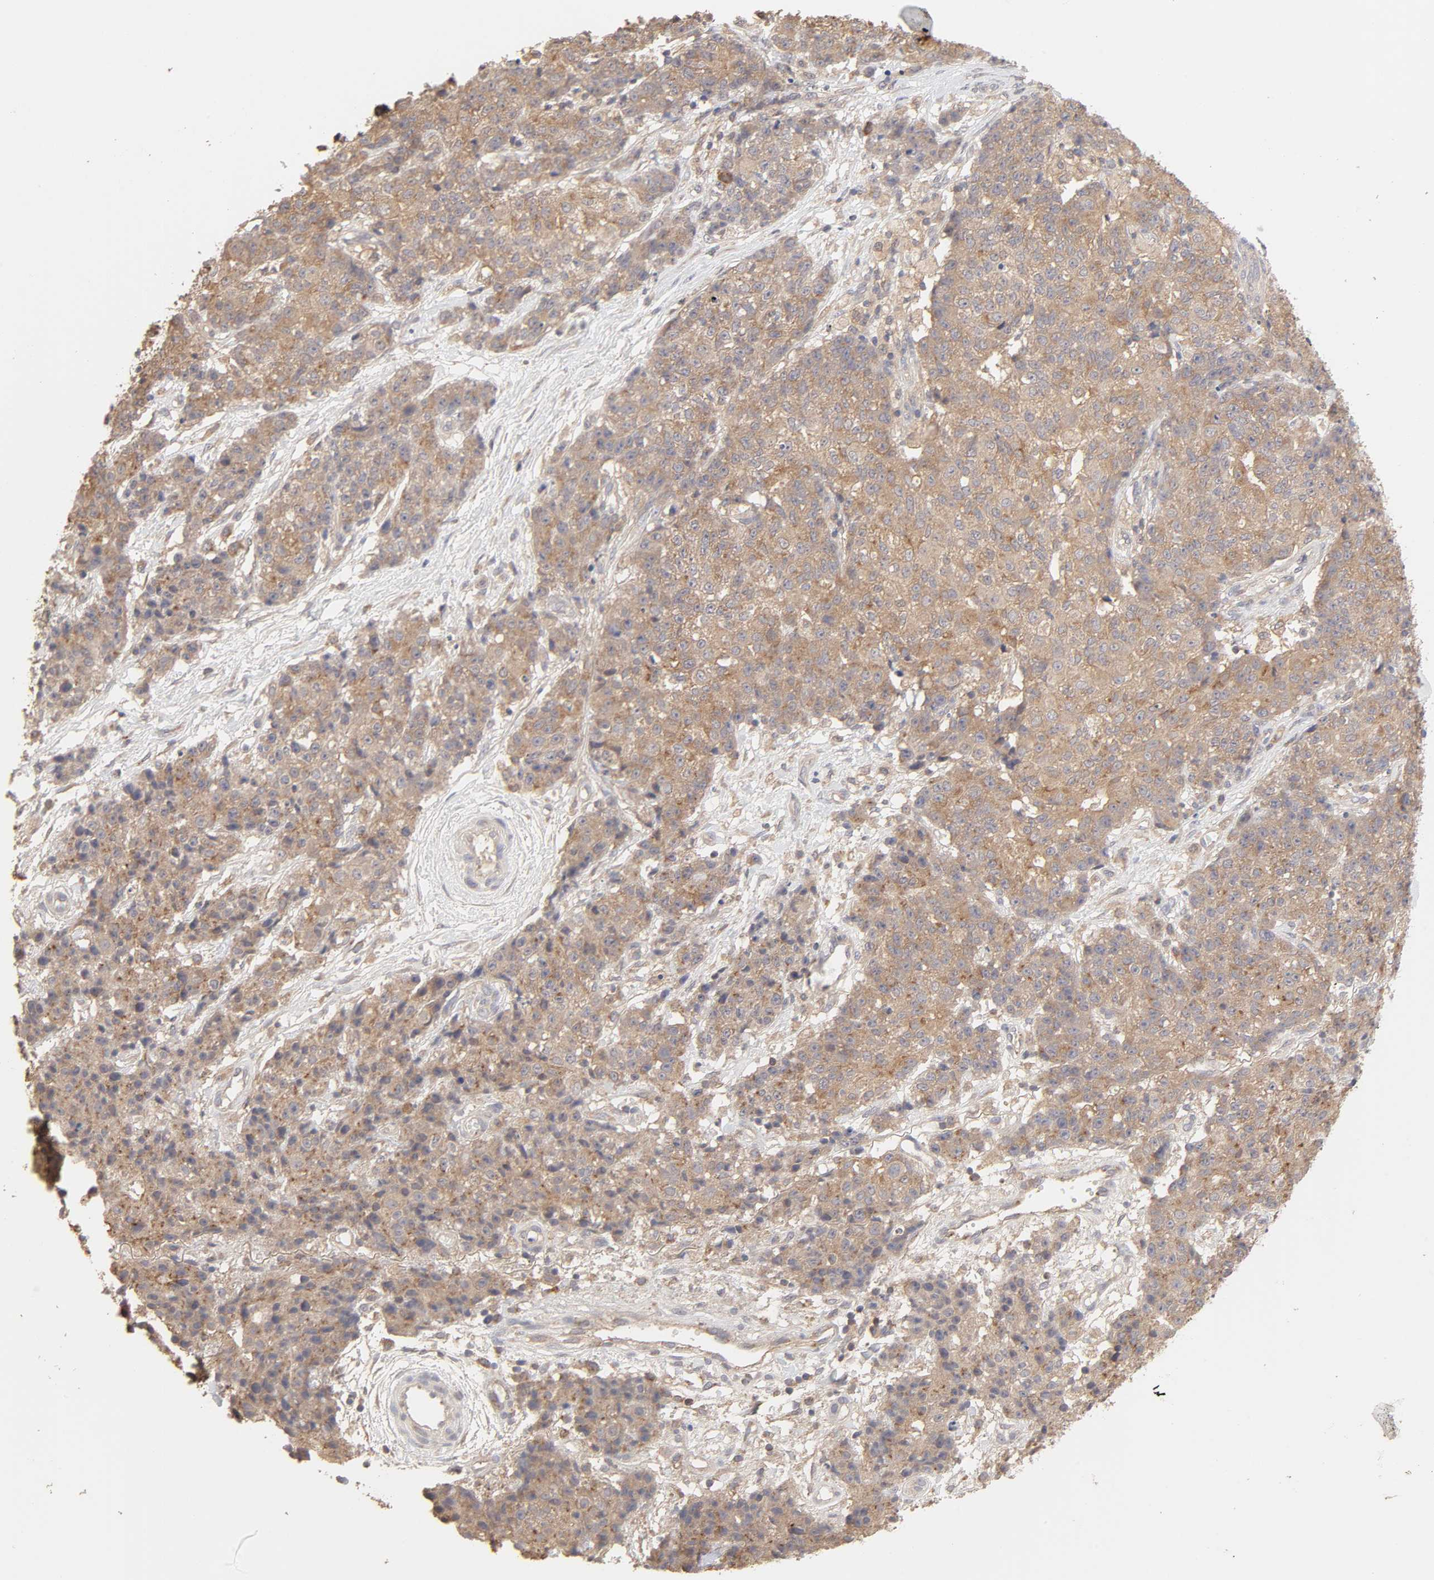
{"staining": {"intensity": "moderate", "quantity": ">75%", "location": "cytoplasmic/membranous"}, "tissue": "ovarian cancer", "cell_type": "Tumor cells", "image_type": "cancer", "snomed": [{"axis": "morphology", "description": "Carcinoma, endometroid"}, {"axis": "topography", "description": "Ovary"}], "caption": "Ovarian cancer (endometroid carcinoma) stained with DAB (3,3'-diaminobenzidine) IHC demonstrates medium levels of moderate cytoplasmic/membranous expression in about >75% of tumor cells.", "gene": "AP1G2", "patient": {"sex": "female", "age": 42}}